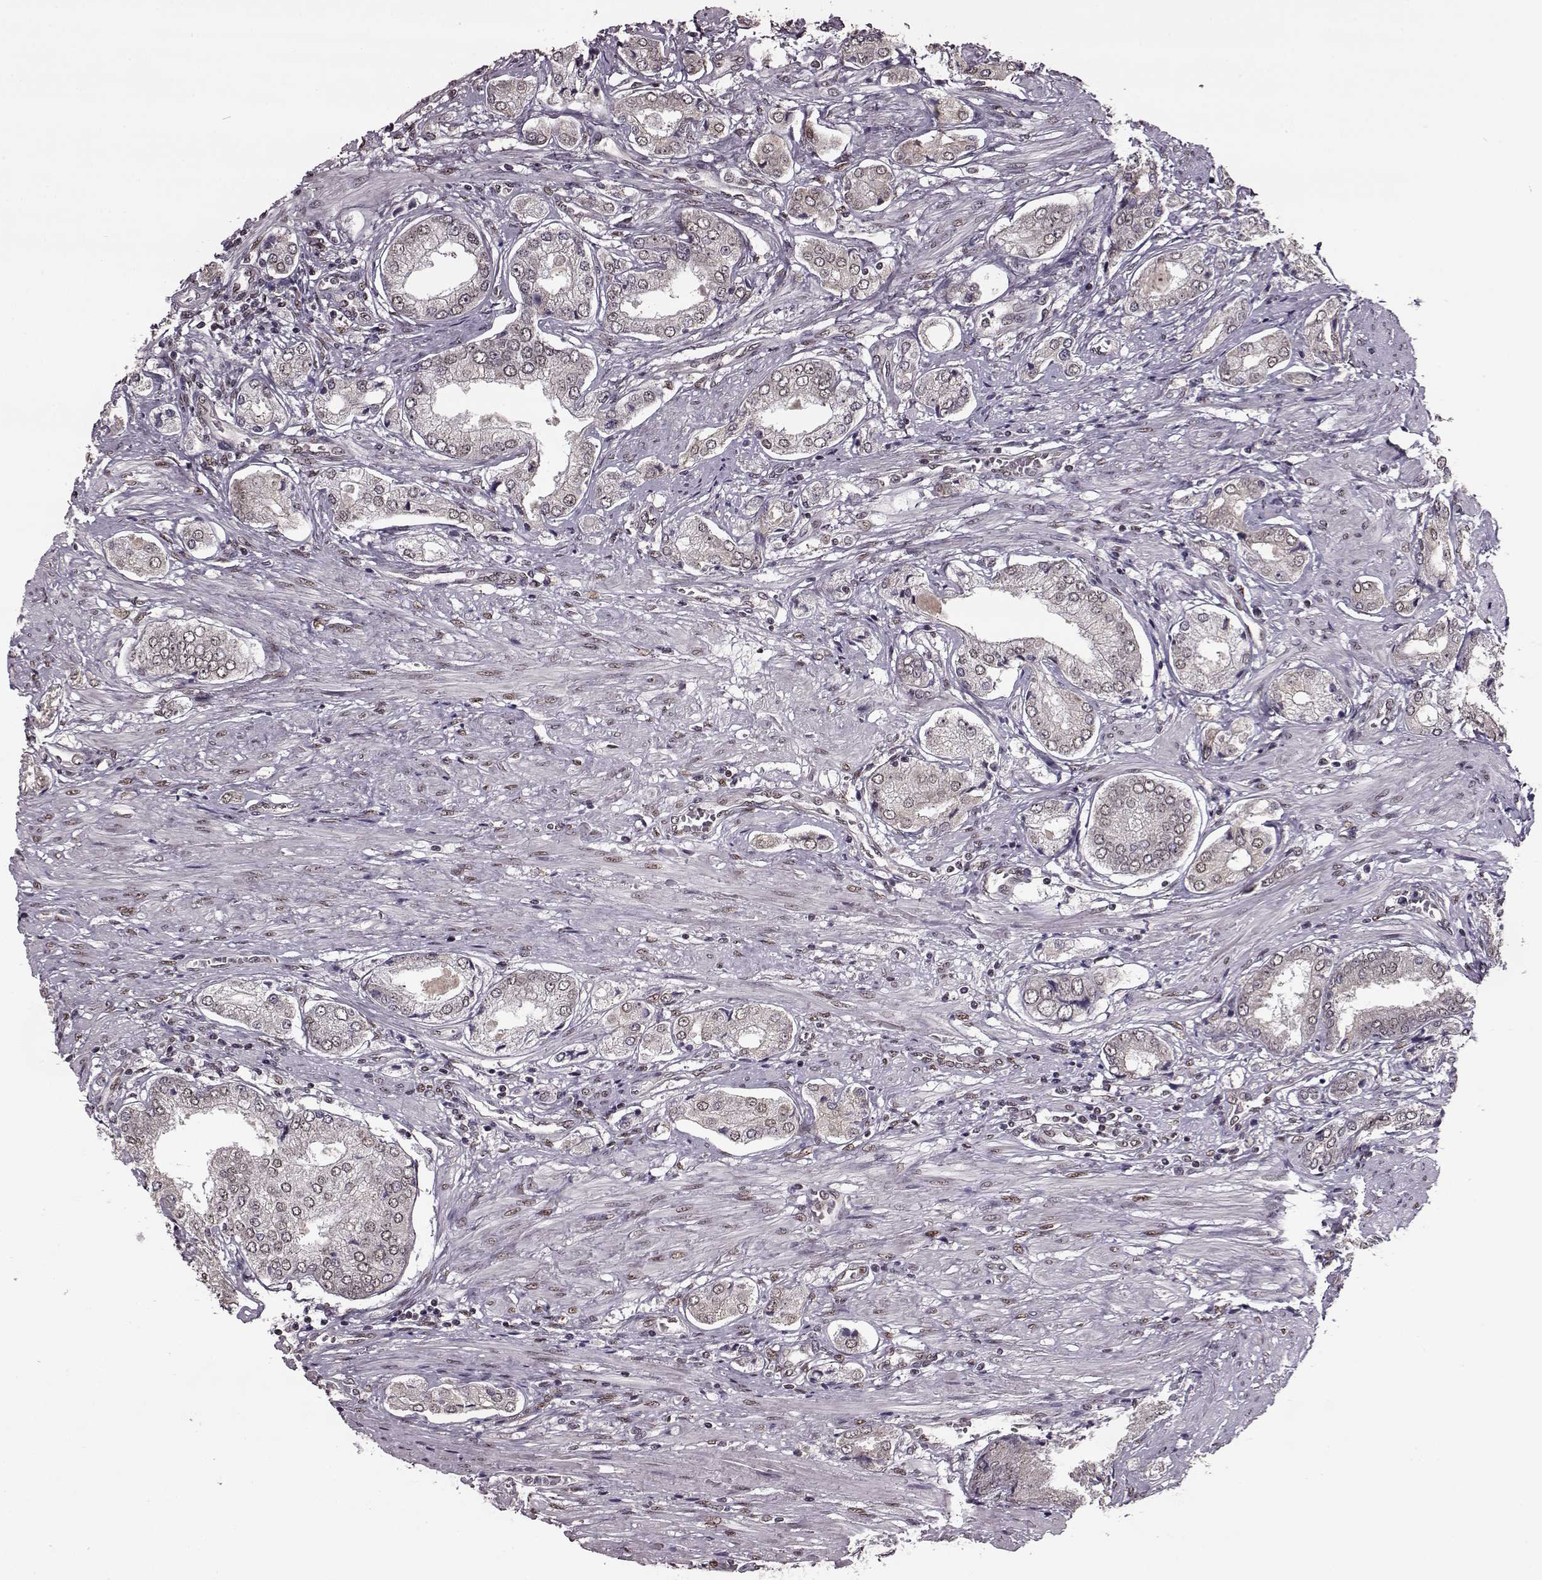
{"staining": {"intensity": "negative", "quantity": "none", "location": "none"}, "tissue": "prostate cancer", "cell_type": "Tumor cells", "image_type": "cancer", "snomed": [{"axis": "morphology", "description": "Adenocarcinoma, NOS"}, {"axis": "topography", "description": "Prostate"}], "caption": "An IHC photomicrograph of prostate cancer is shown. There is no staining in tumor cells of prostate cancer.", "gene": "FTO", "patient": {"sex": "male", "age": 63}}